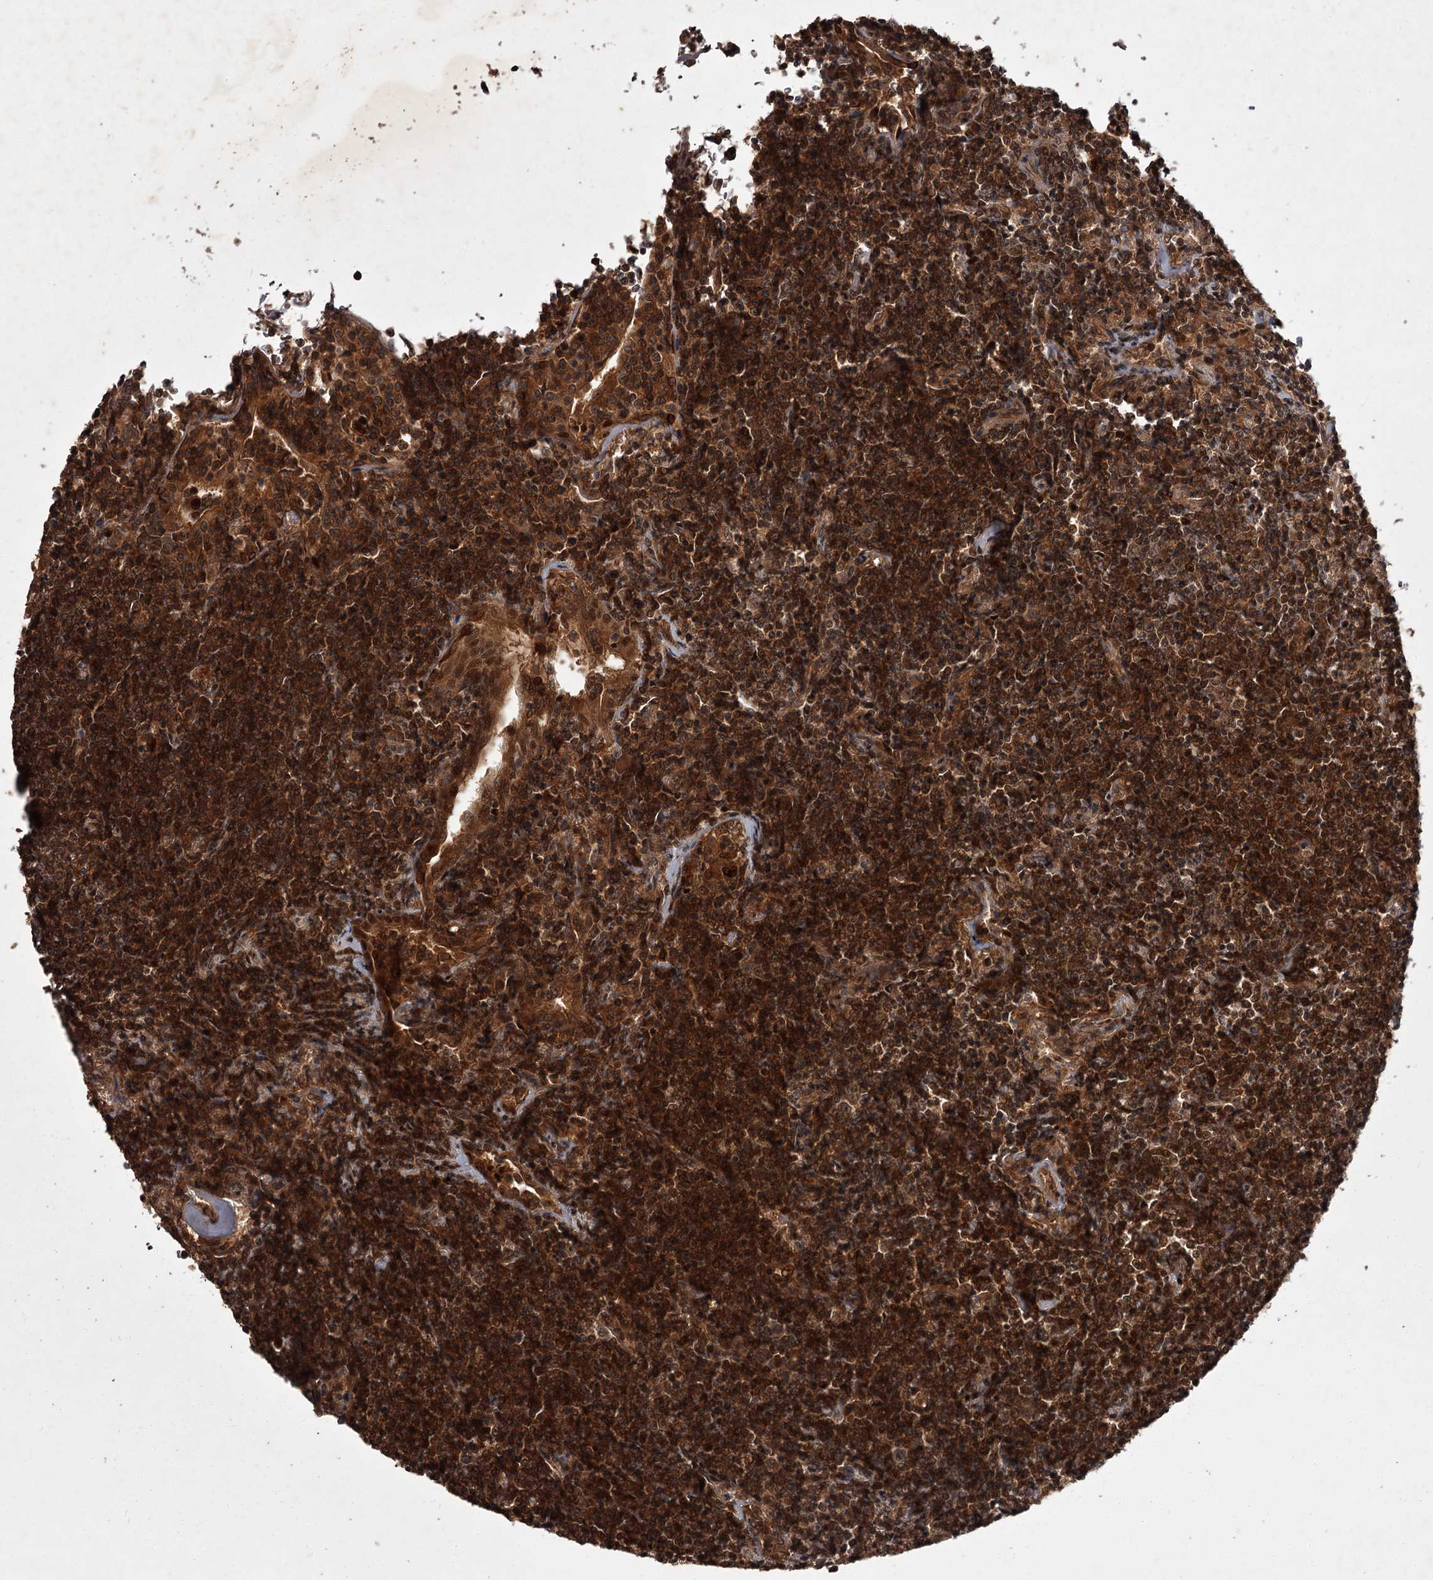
{"staining": {"intensity": "strong", "quantity": ">75%", "location": "cytoplasmic/membranous"}, "tissue": "lymphoma", "cell_type": "Tumor cells", "image_type": "cancer", "snomed": [{"axis": "morphology", "description": "Malignant lymphoma, non-Hodgkin's type, Low grade"}, {"axis": "topography", "description": "Lung"}], "caption": "Tumor cells display strong cytoplasmic/membranous expression in approximately >75% of cells in malignant lymphoma, non-Hodgkin's type (low-grade).", "gene": "TBC1D23", "patient": {"sex": "female", "age": 71}}